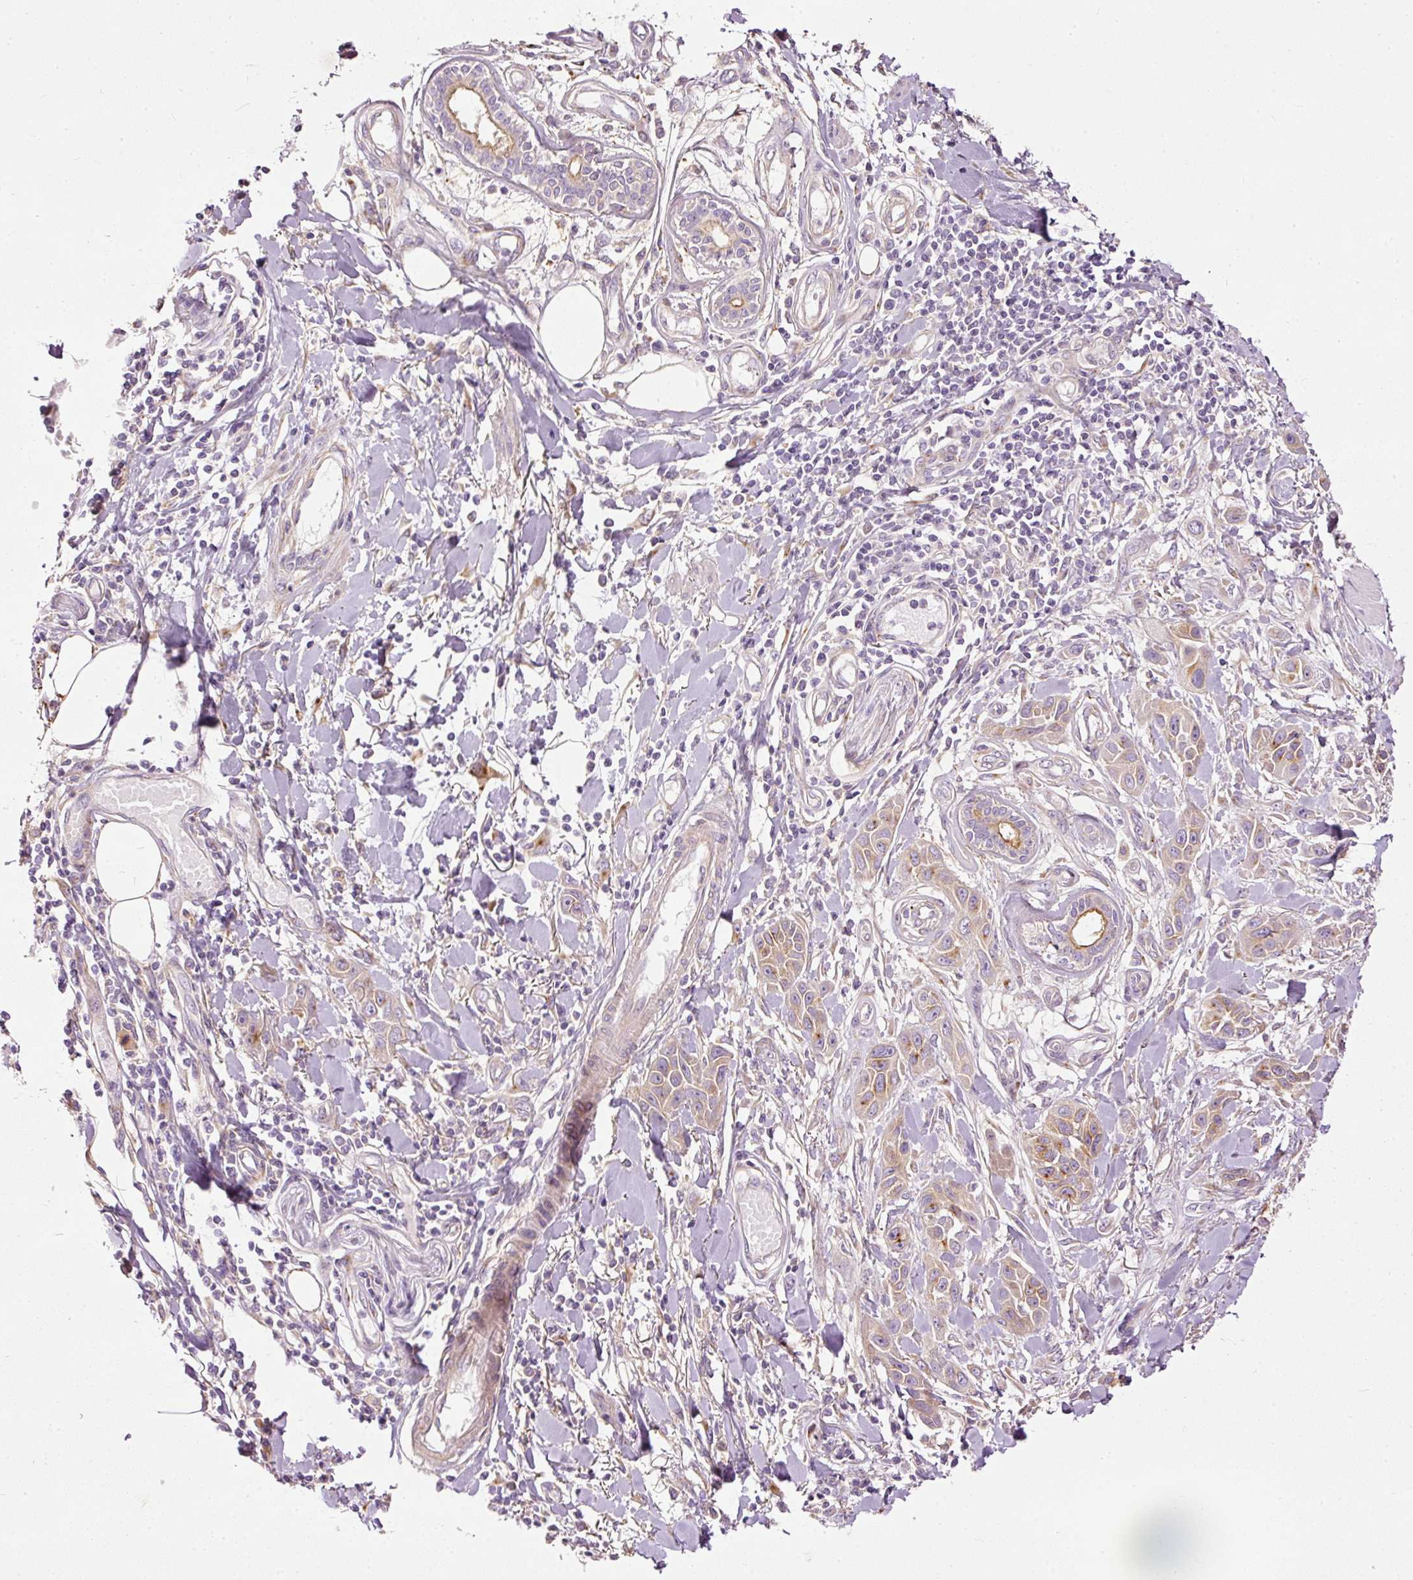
{"staining": {"intensity": "moderate", "quantity": "<25%", "location": "cytoplasmic/membranous"}, "tissue": "skin cancer", "cell_type": "Tumor cells", "image_type": "cancer", "snomed": [{"axis": "morphology", "description": "Squamous cell carcinoma, NOS"}, {"axis": "topography", "description": "Skin"}], "caption": "An image of skin cancer stained for a protein demonstrates moderate cytoplasmic/membranous brown staining in tumor cells.", "gene": "PAQR9", "patient": {"sex": "female", "age": 69}}